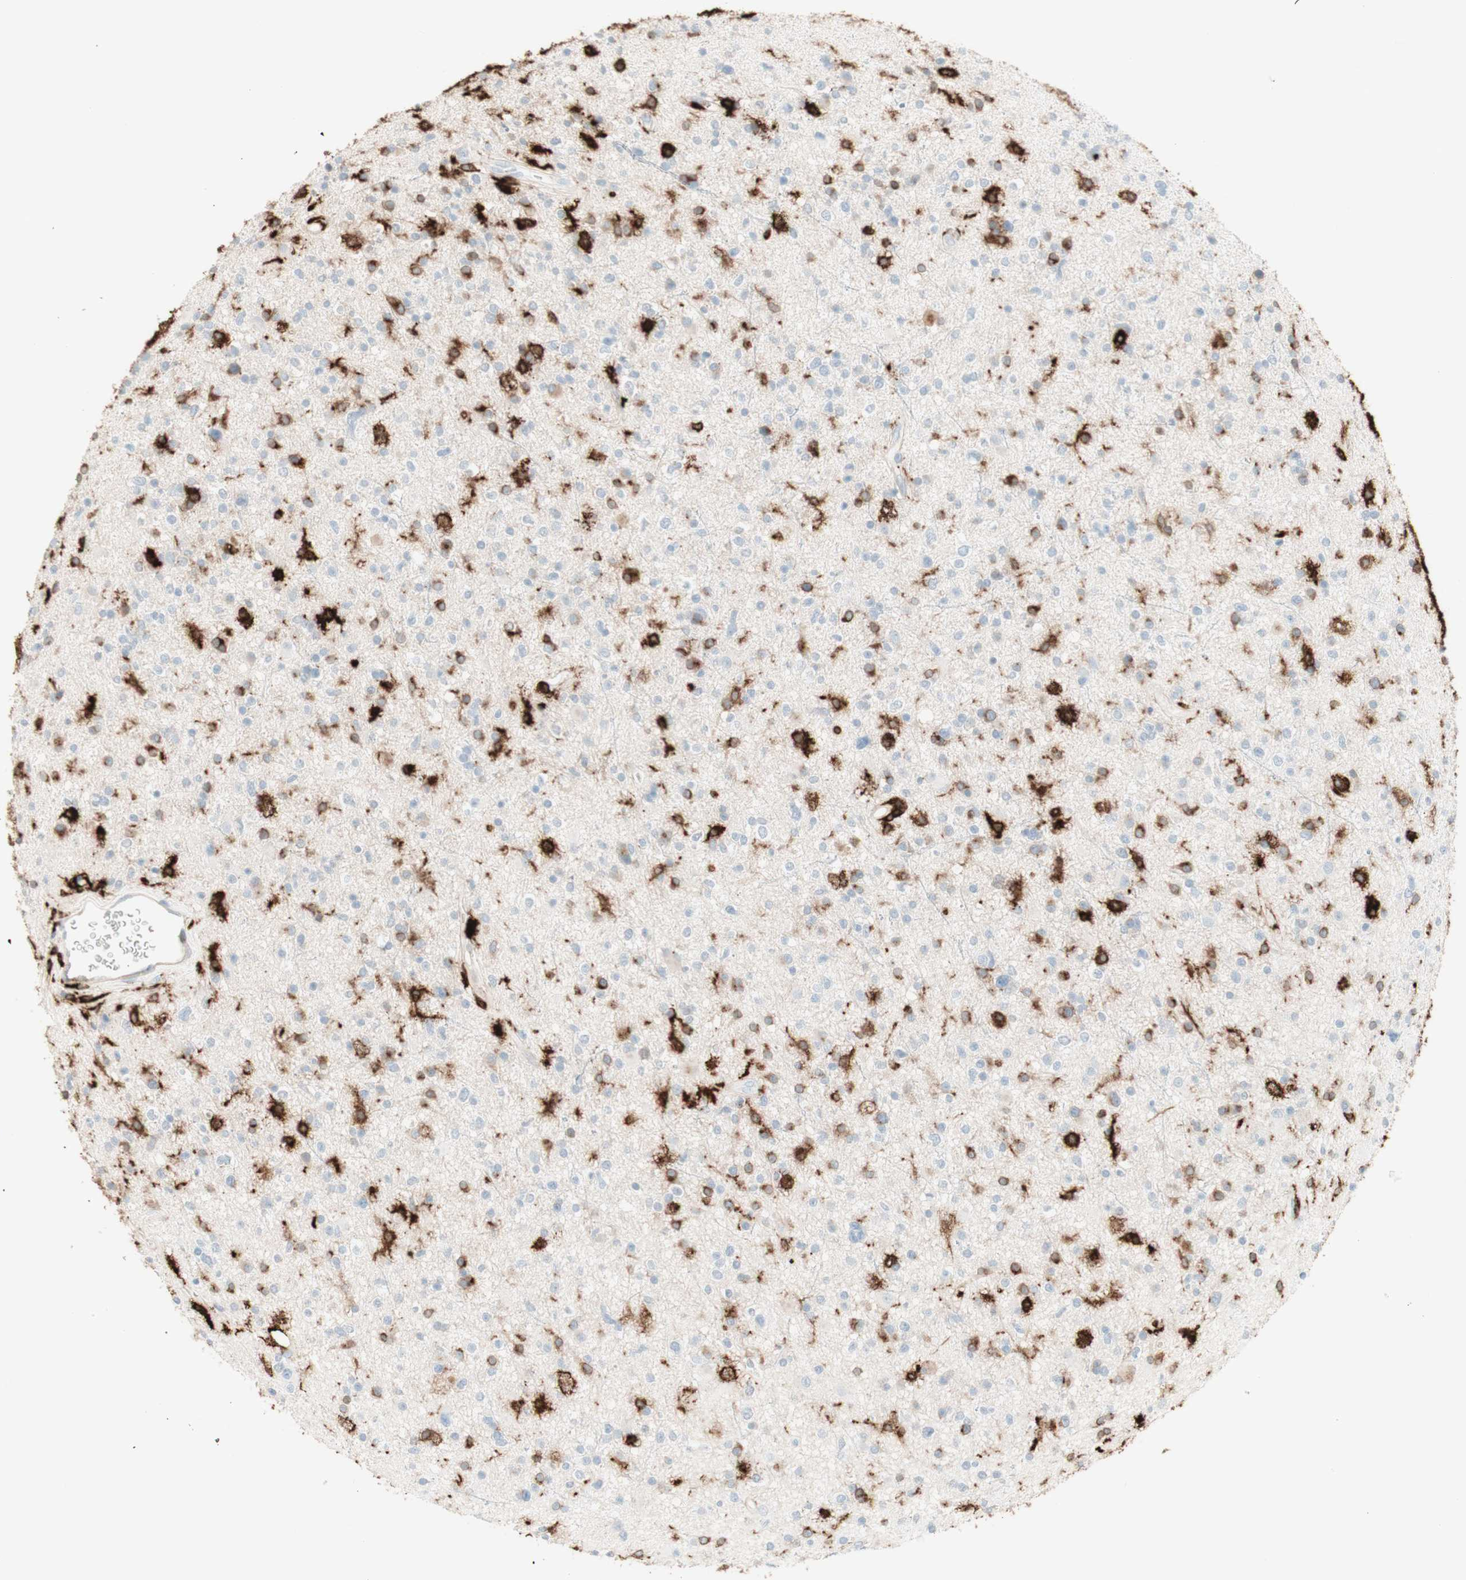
{"staining": {"intensity": "moderate", "quantity": "25%-75%", "location": "cytoplasmic/membranous"}, "tissue": "glioma", "cell_type": "Tumor cells", "image_type": "cancer", "snomed": [{"axis": "morphology", "description": "Glioma, malignant, High grade"}, {"axis": "topography", "description": "Brain"}], "caption": "Human glioma stained for a protein (brown) reveals moderate cytoplasmic/membranous positive positivity in about 25%-75% of tumor cells.", "gene": "HLA-DPB1", "patient": {"sex": "male", "age": 33}}